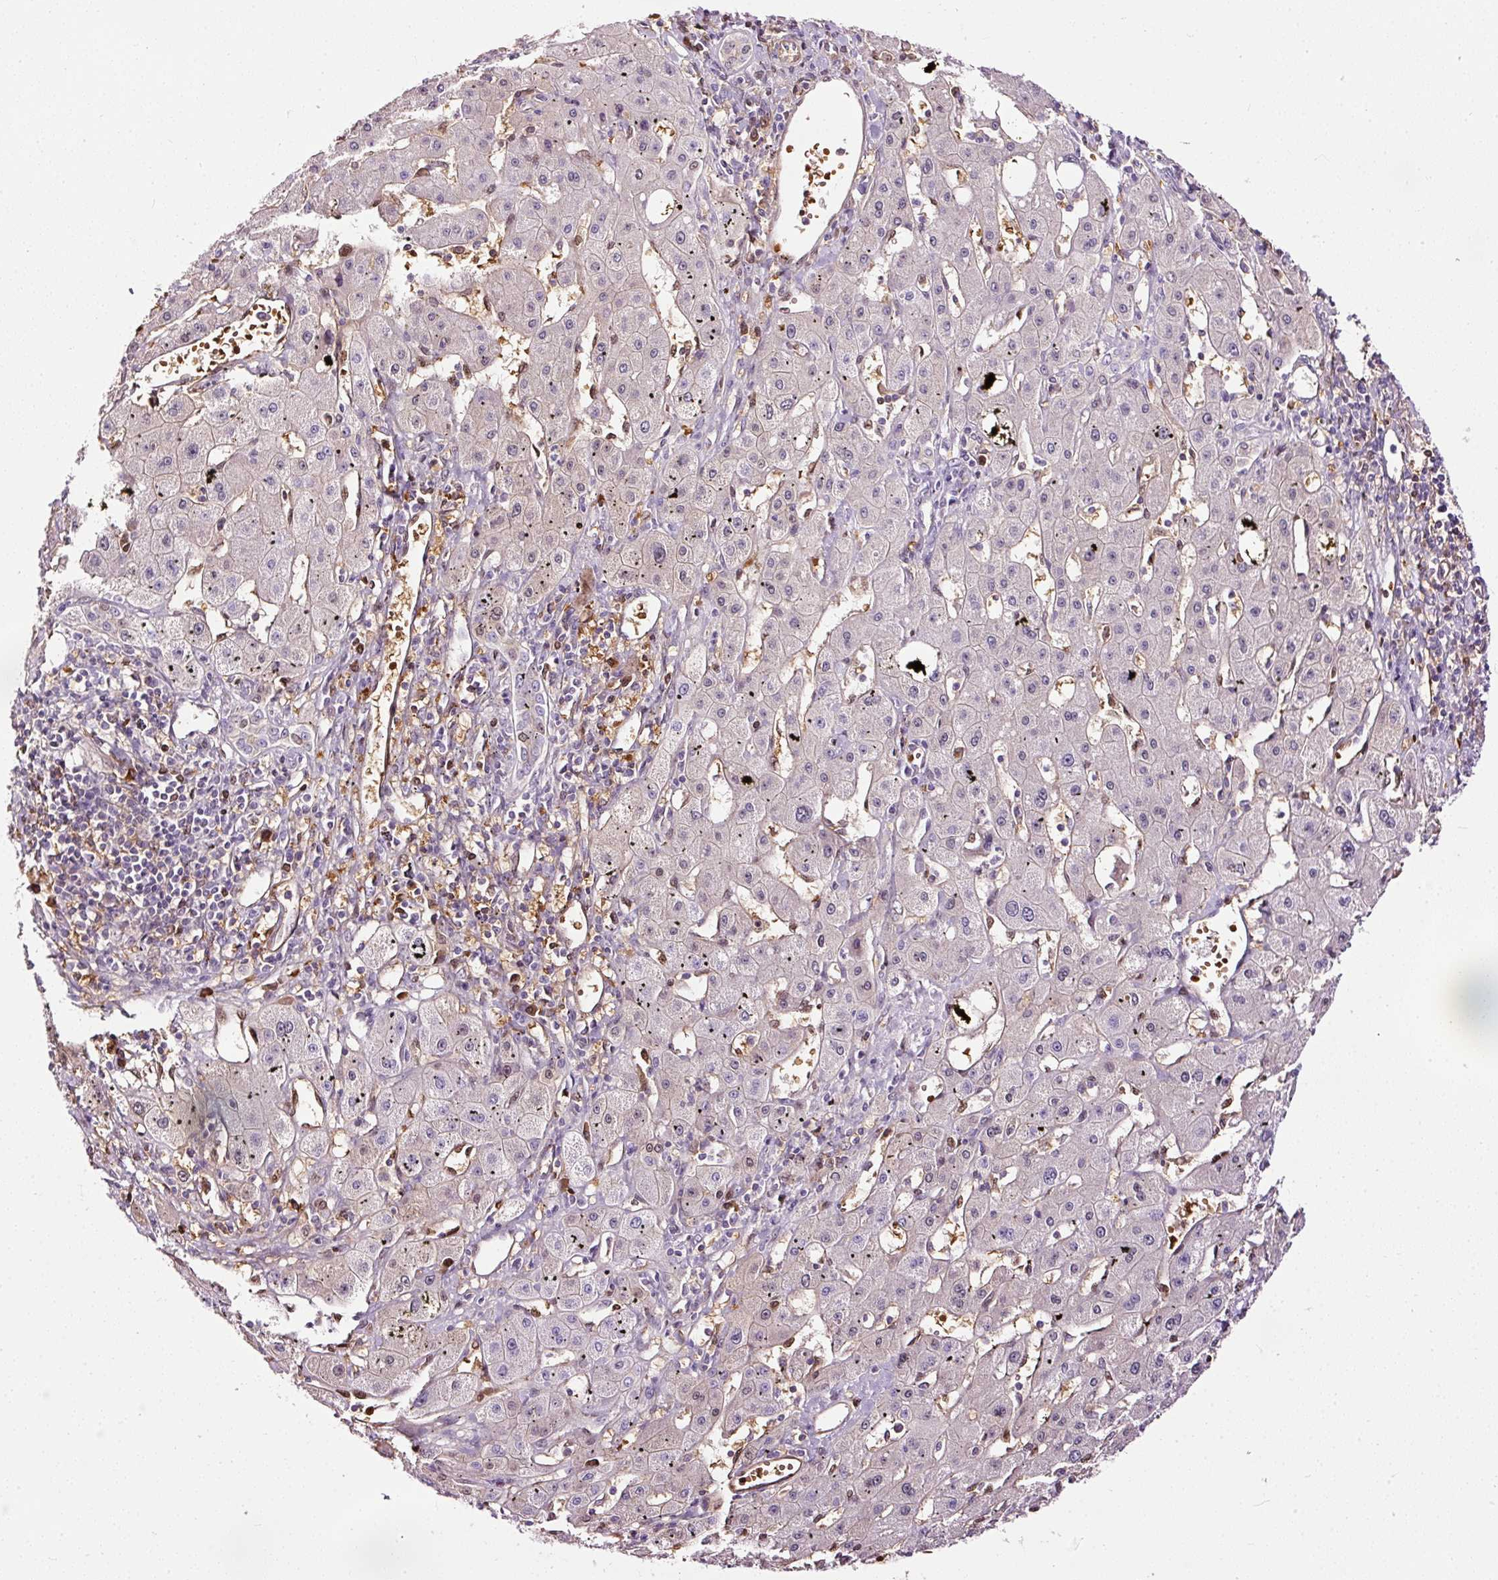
{"staining": {"intensity": "weak", "quantity": "<25%", "location": "nuclear"}, "tissue": "liver cancer", "cell_type": "Tumor cells", "image_type": "cancer", "snomed": [{"axis": "morphology", "description": "Carcinoma, Hepatocellular, NOS"}, {"axis": "topography", "description": "Liver"}], "caption": "Immunohistochemistry histopathology image of neoplastic tissue: liver hepatocellular carcinoma stained with DAB (3,3'-diaminobenzidine) displays no significant protein expression in tumor cells.", "gene": "USHBP1", "patient": {"sex": "male", "age": 72}}